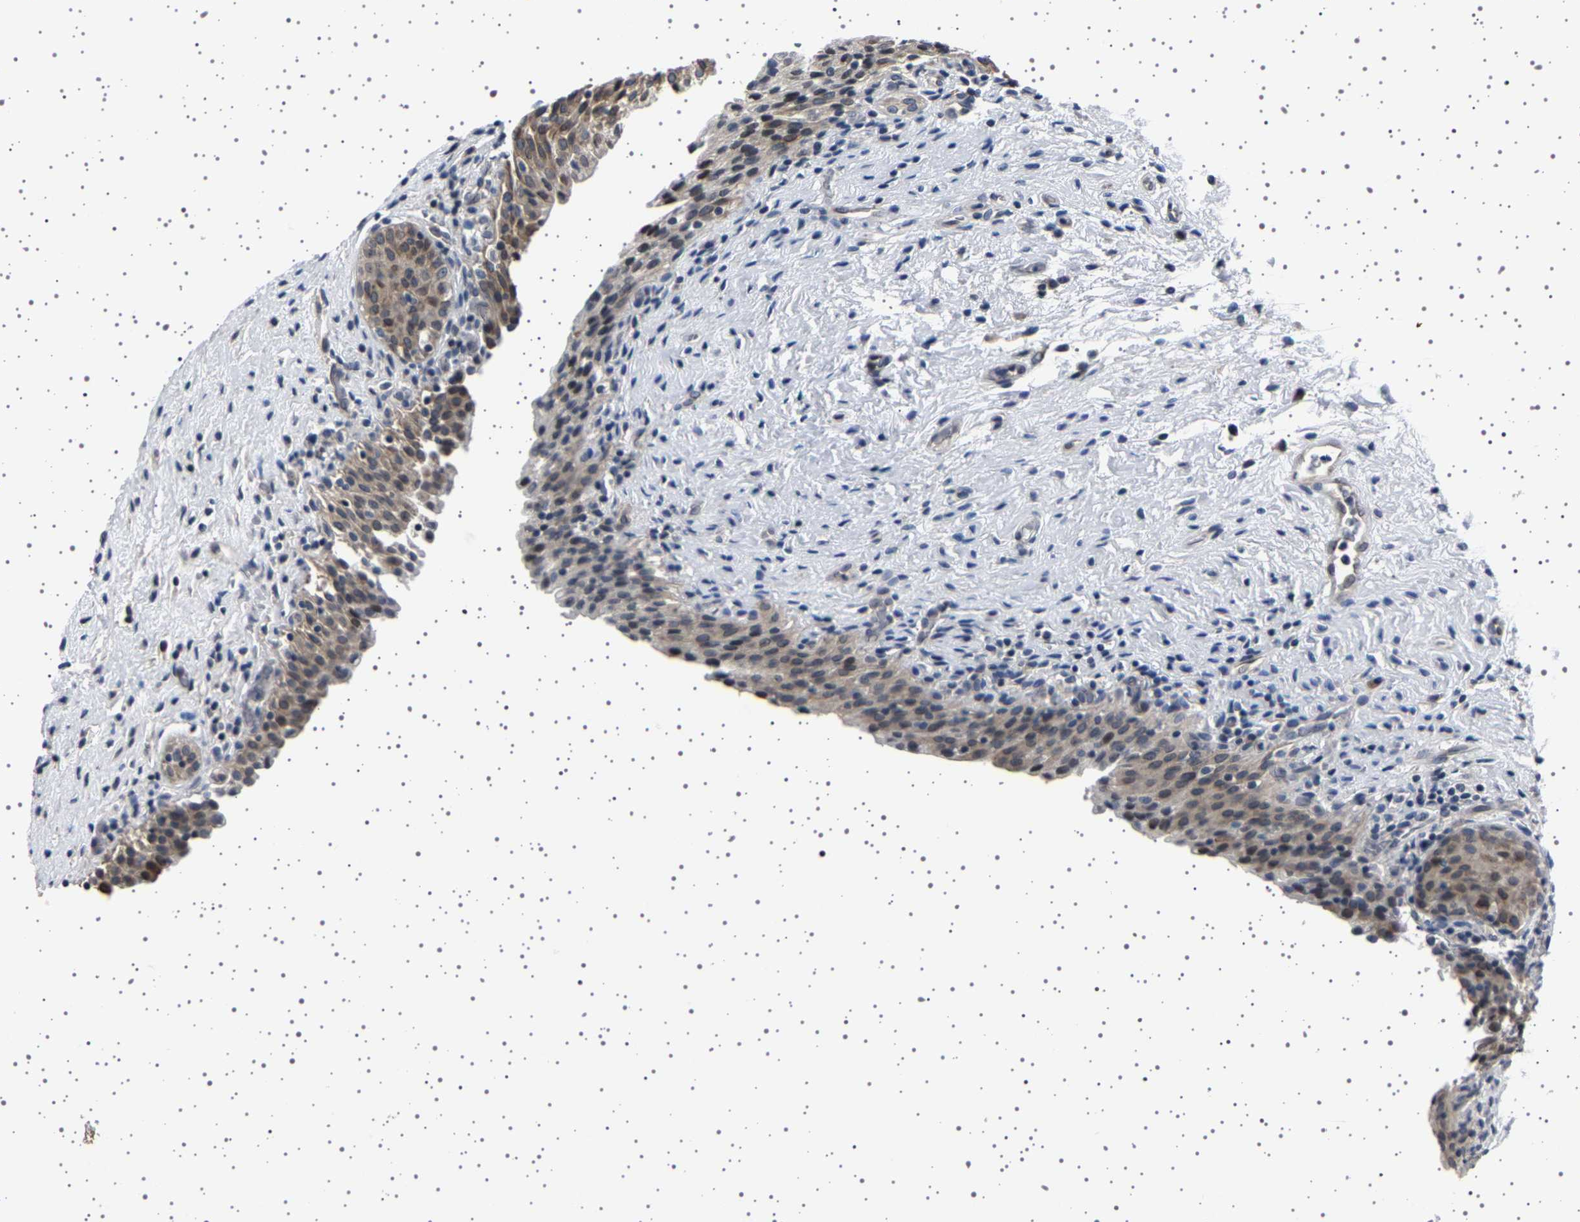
{"staining": {"intensity": "weak", "quantity": "<25%", "location": "cytoplasmic/membranous"}, "tissue": "urinary bladder", "cell_type": "Urothelial cells", "image_type": "normal", "snomed": [{"axis": "morphology", "description": "Normal tissue, NOS"}, {"axis": "topography", "description": "Urinary bladder"}], "caption": "Urinary bladder stained for a protein using immunohistochemistry (IHC) demonstrates no staining urothelial cells.", "gene": "IL10RB", "patient": {"sex": "male", "age": 51}}